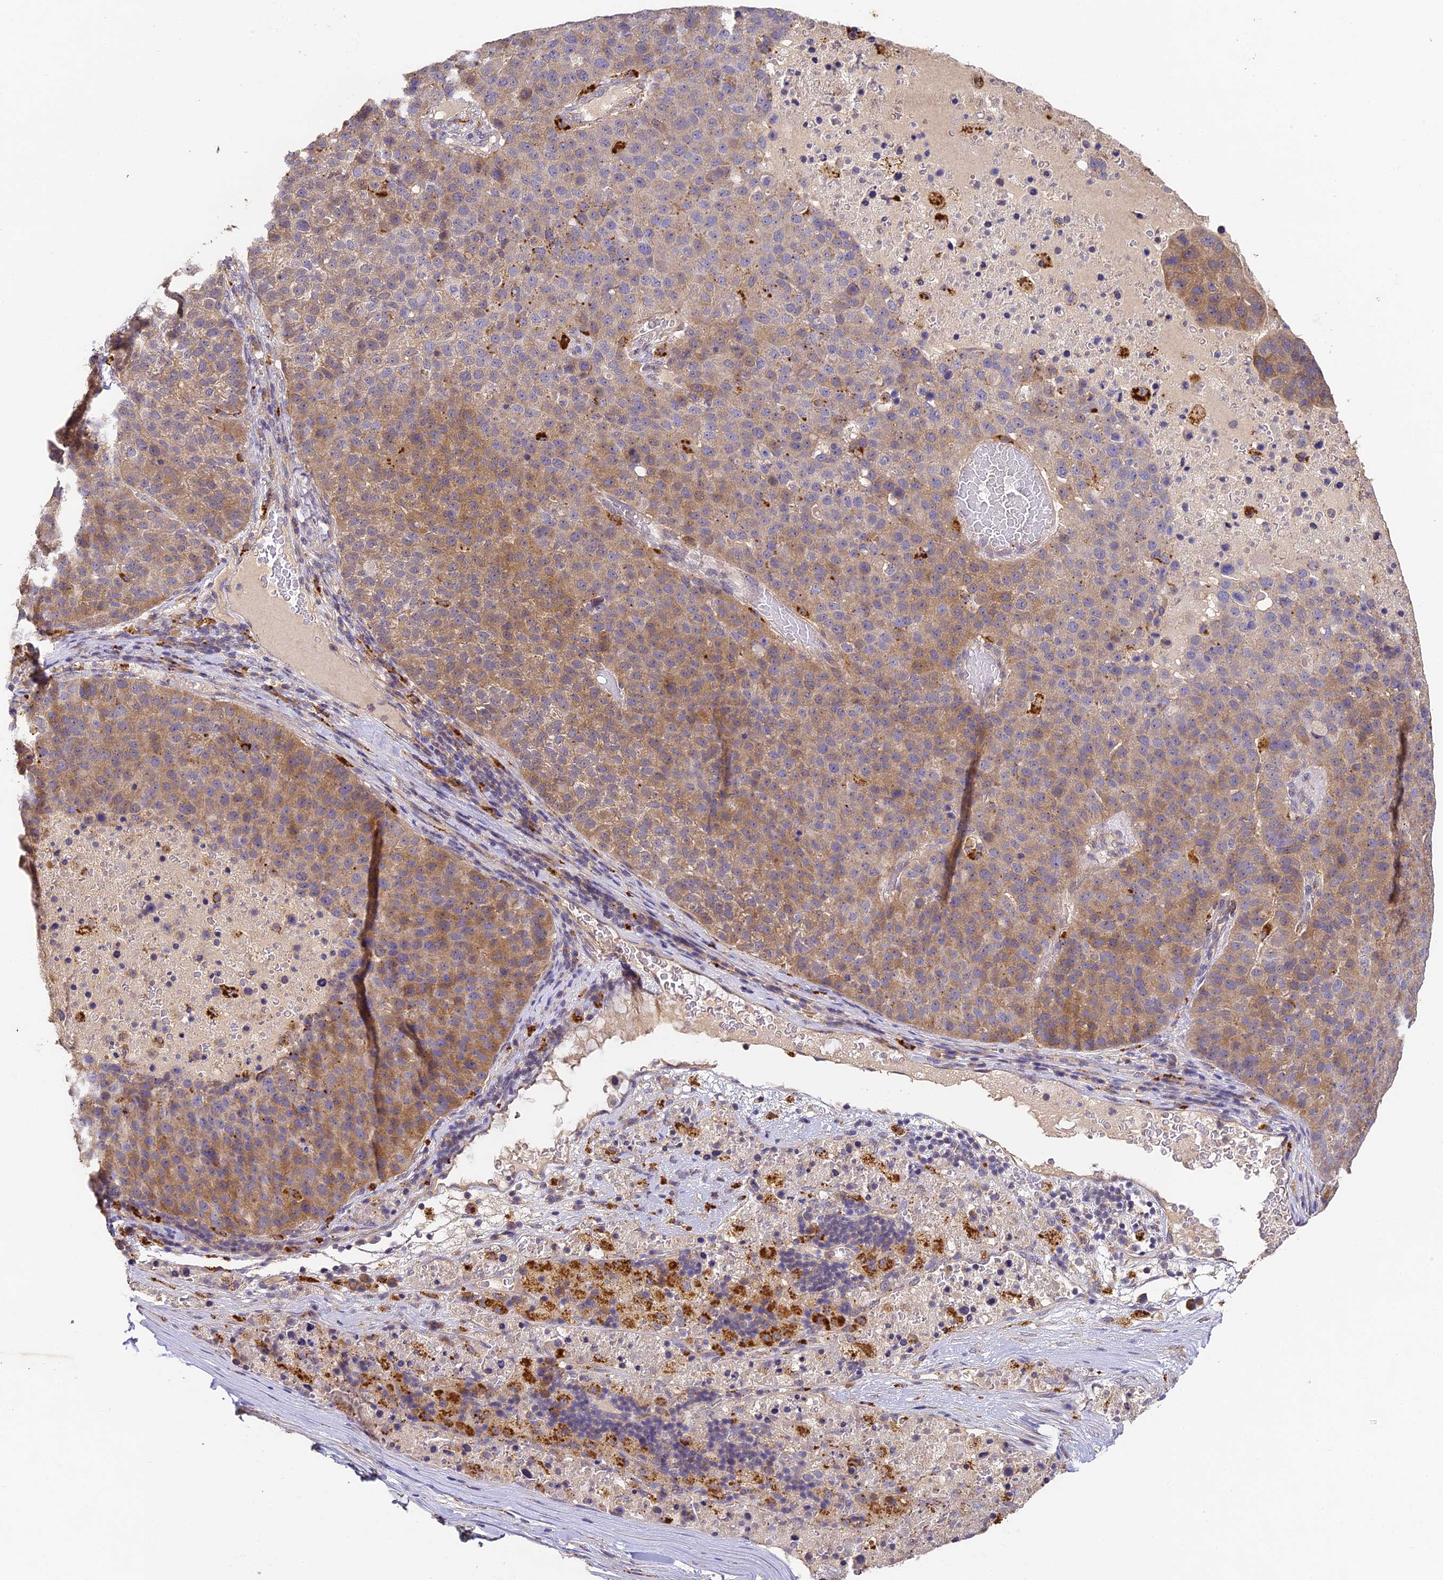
{"staining": {"intensity": "moderate", "quantity": ">75%", "location": "cytoplasmic/membranous"}, "tissue": "pancreatic cancer", "cell_type": "Tumor cells", "image_type": "cancer", "snomed": [{"axis": "morphology", "description": "Adenocarcinoma, NOS"}, {"axis": "topography", "description": "Pancreas"}], "caption": "Approximately >75% of tumor cells in human pancreatic cancer (adenocarcinoma) demonstrate moderate cytoplasmic/membranous protein positivity as visualized by brown immunohistochemical staining.", "gene": "YAE1", "patient": {"sex": "female", "age": 61}}